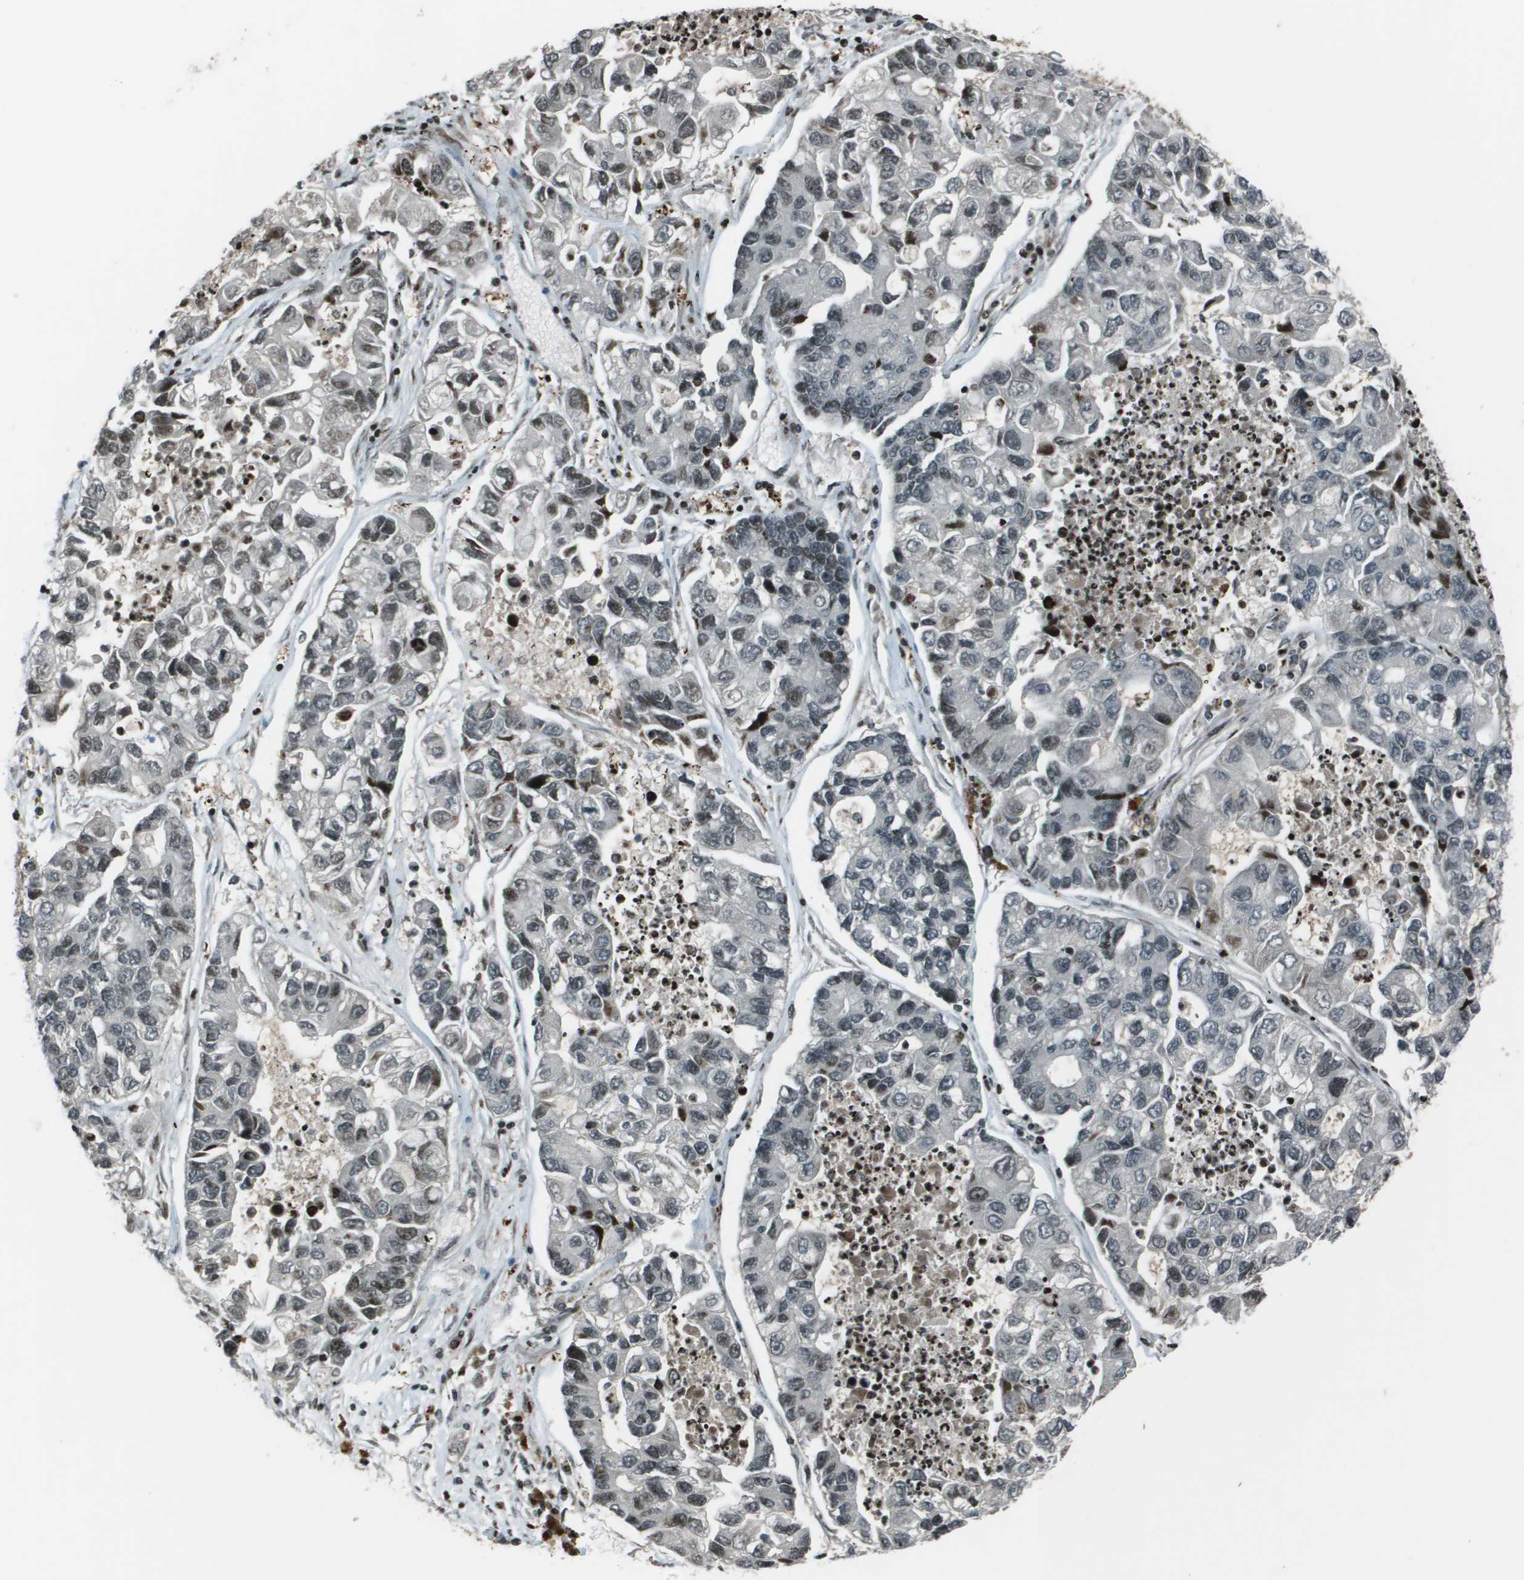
{"staining": {"intensity": "moderate", "quantity": "<25%", "location": "nuclear"}, "tissue": "lung cancer", "cell_type": "Tumor cells", "image_type": "cancer", "snomed": [{"axis": "morphology", "description": "Adenocarcinoma, NOS"}, {"axis": "topography", "description": "Lung"}], "caption": "A brown stain labels moderate nuclear staining of a protein in lung cancer (adenocarcinoma) tumor cells.", "gene": "CXCL12", "patient": {"sex": "female", "age": 51}}